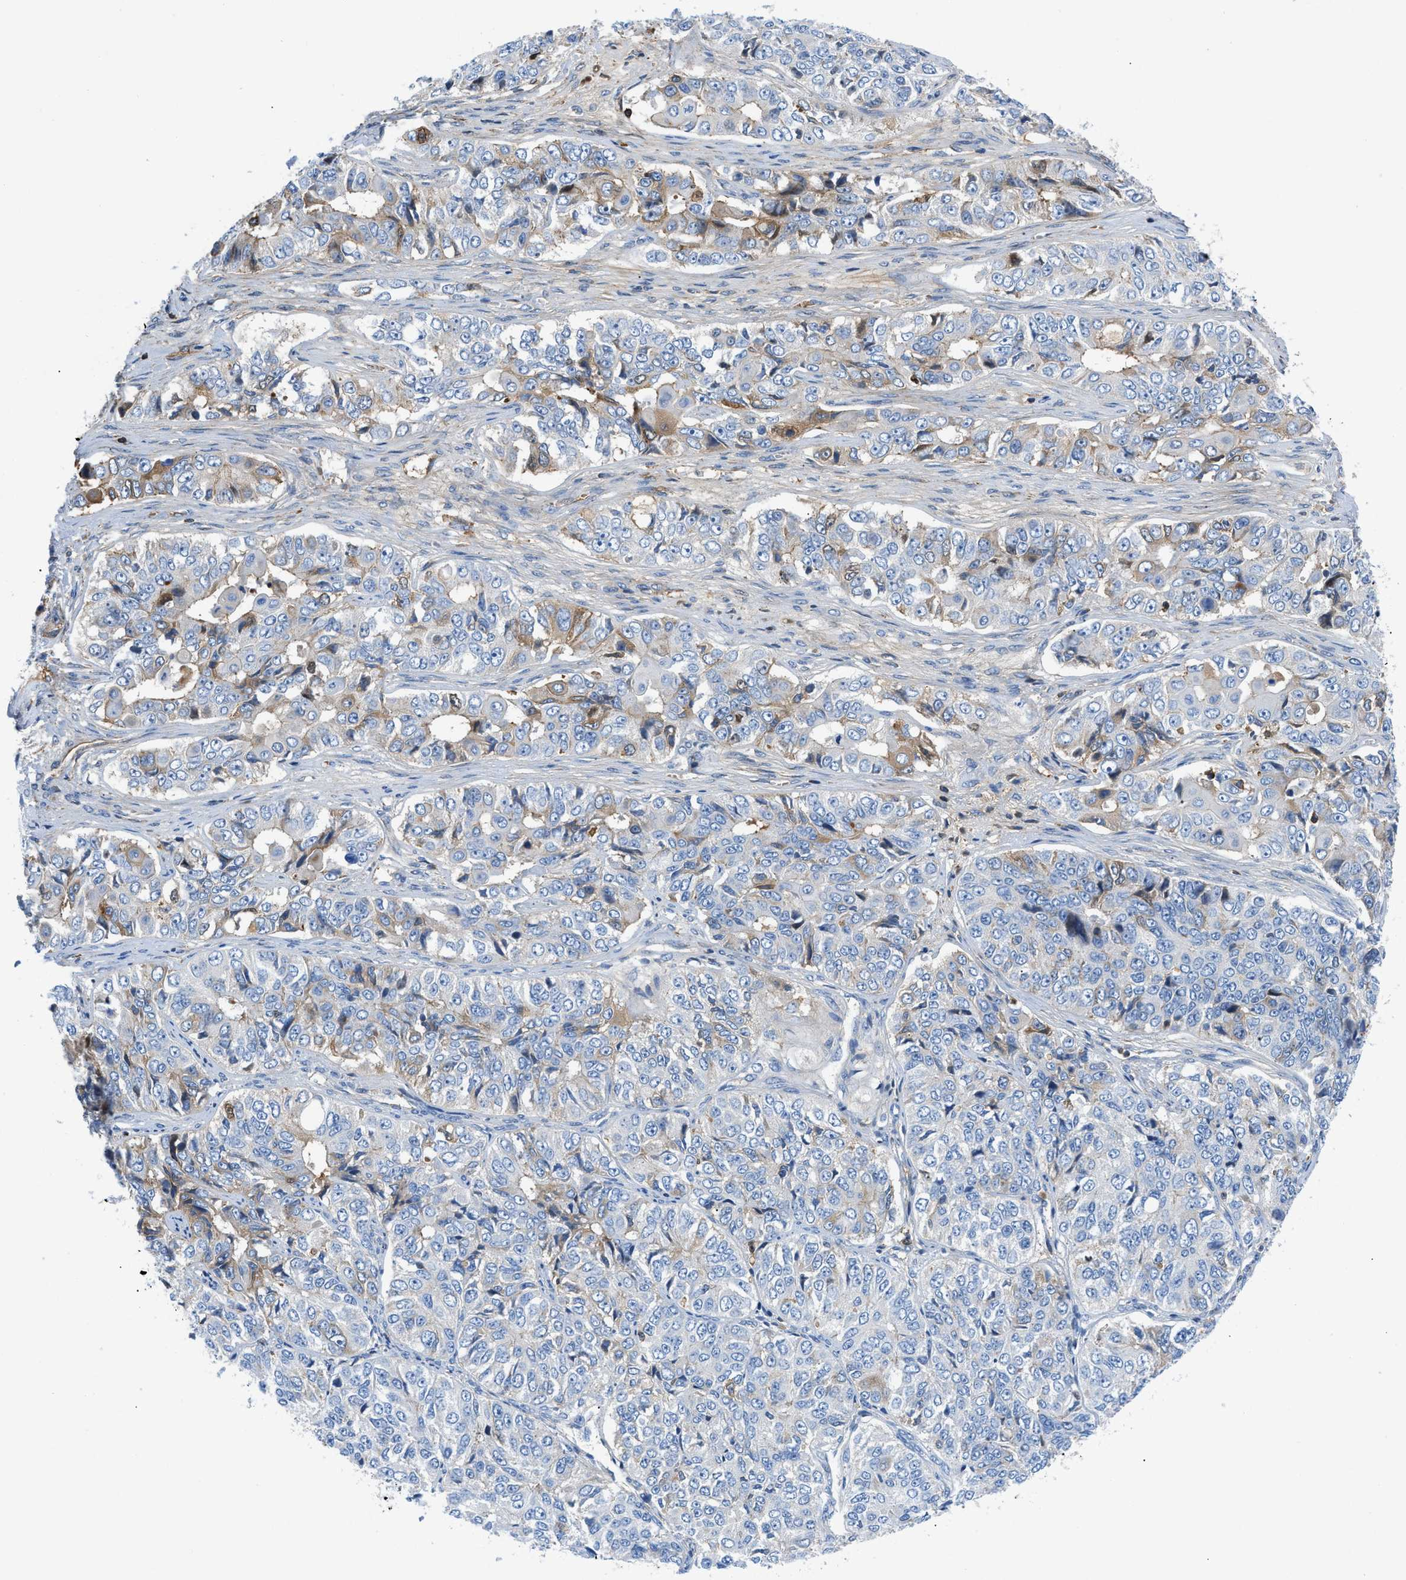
{"staining": {"intensity": "weak", "quantity": "<25%", "location": "cytoplasmic/membranous"}, "tissue": "ovarian cancer", "cell_type": "Tumor cells", "image_type": "cancer", "snomed": [{"axis": "morphology", "description": "Carcinoma, endometroid"}, {"axis": "topography", "description": "Ovary"}], "caption": "High magnification brightfield microscopy of ovarian cancer stained with DAB (brown) and counterstained with hematoxylin (blue): tumor cells show no significant staining.", "gene": "ATP6V0D1", "patient": {"sex": "female", "age": 51}}